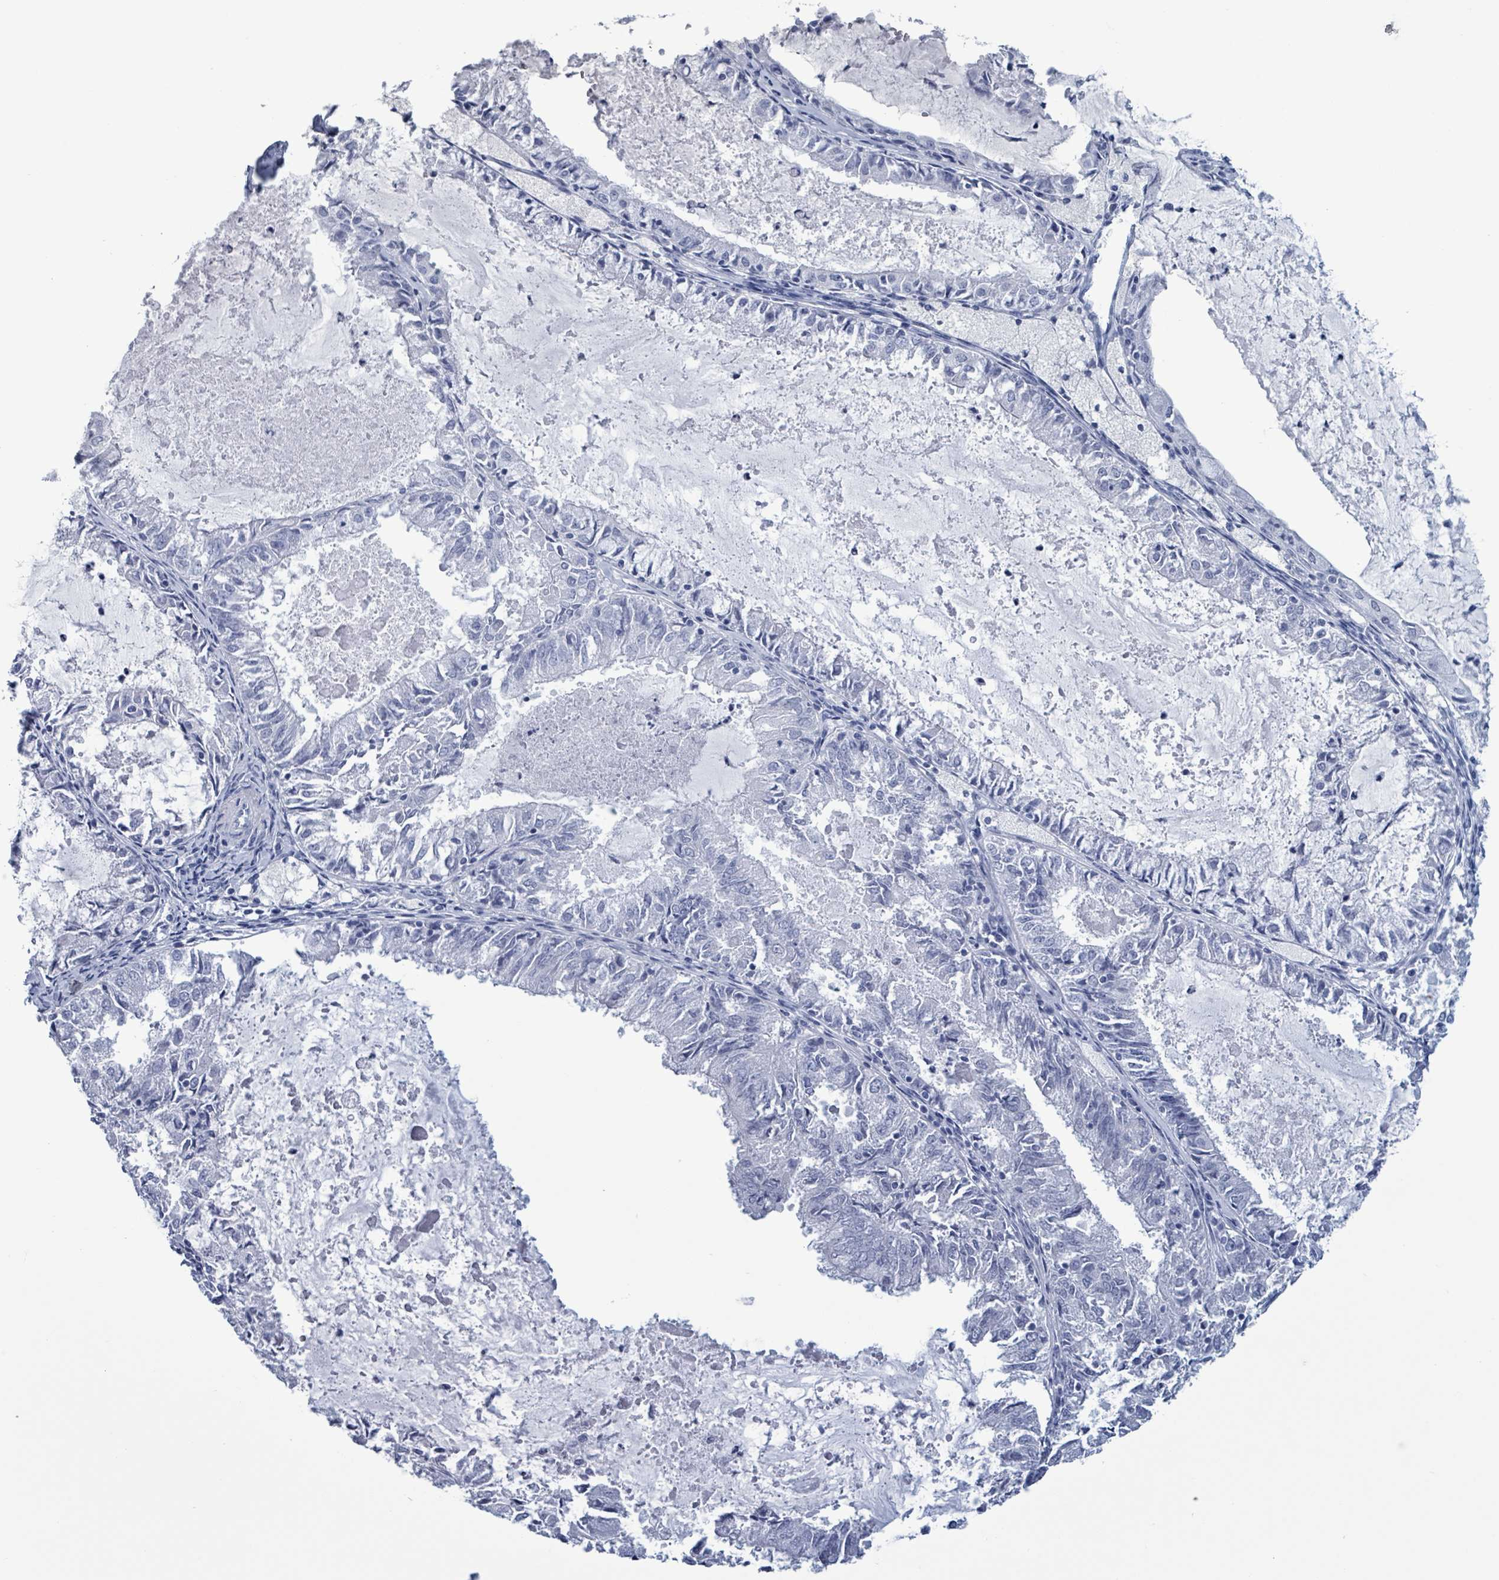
{"staining": {"intensity": "negative", "quantity": "none", "location": "none"}, "tissue": "endometrial cancer", "cell_type": "Tumor cells", "image_type": "cancer", "snomed": [{"axis": "morphology", "description": "Adenocarcinoma, NOS"}, {"axis": "topography", "description": "Endometrium"}], "caption": "Tumor cells show no significant protein staining in endometrial cancer (adenocarcinoma). (Immunohistochemistry, brightfield microscopy, high magnification).", "gene": "NKX2-1", "patient": {"sex": "female", "age": 57}}